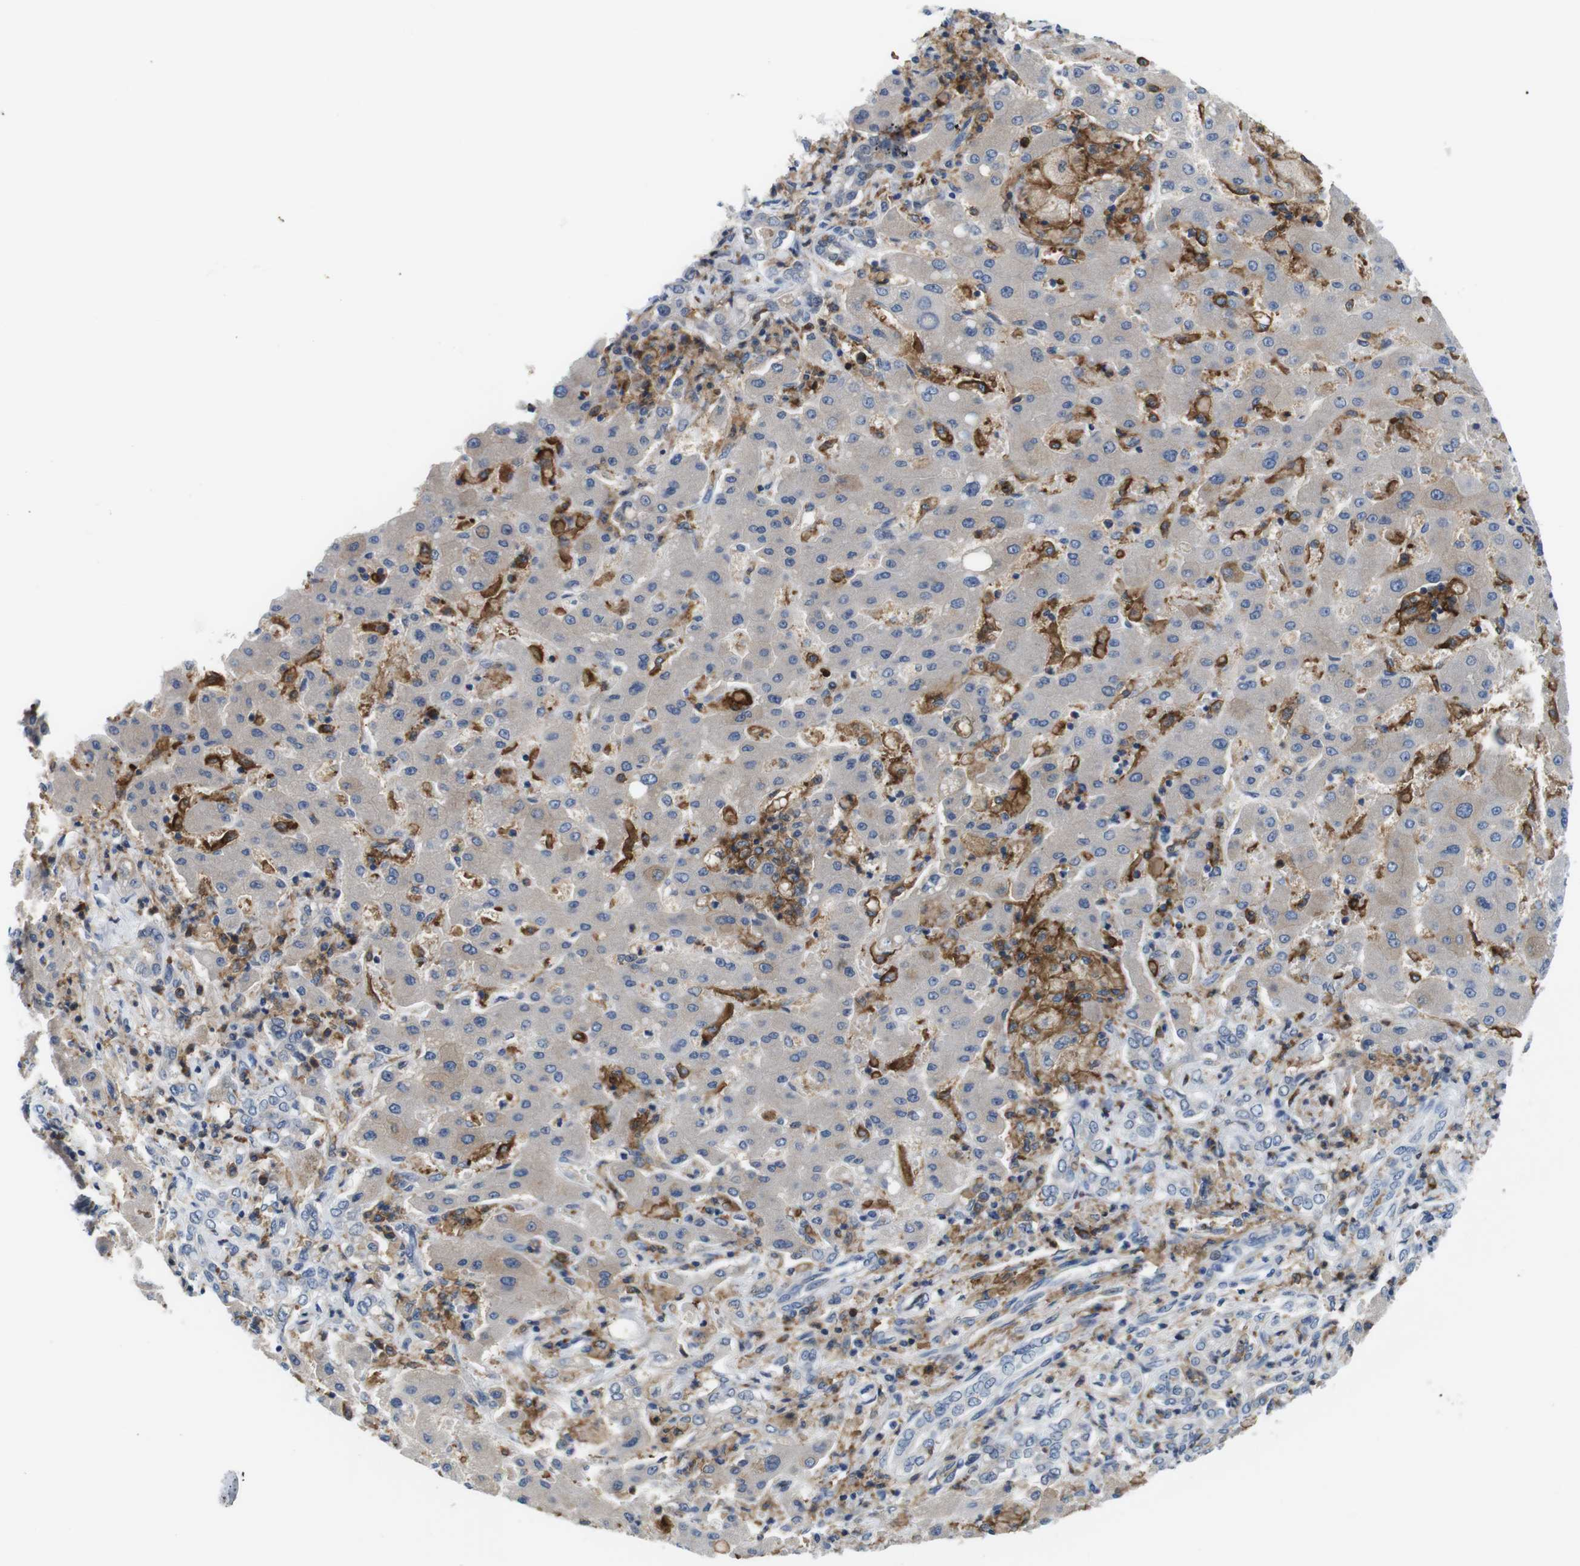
{"staining": {"intensity": "weak", "quantity": "<25%", "location": "cytoplasmic/membranous"}, "tissue": "liver cancer", "cell_type": "Tumor cells", "image_type": "cancer", "snomed": [{"axis": "morphology", "description": "Cholangiocarcinoma"}, {"axis": "topography", "description": "Liver"}], "caption": "Immunohistochemical staining of liver cholangiocarcinoma reveals no significant staining in tumor cells.", "gene": "CD300C", "patient": {"sex": "male", "age": 50}}